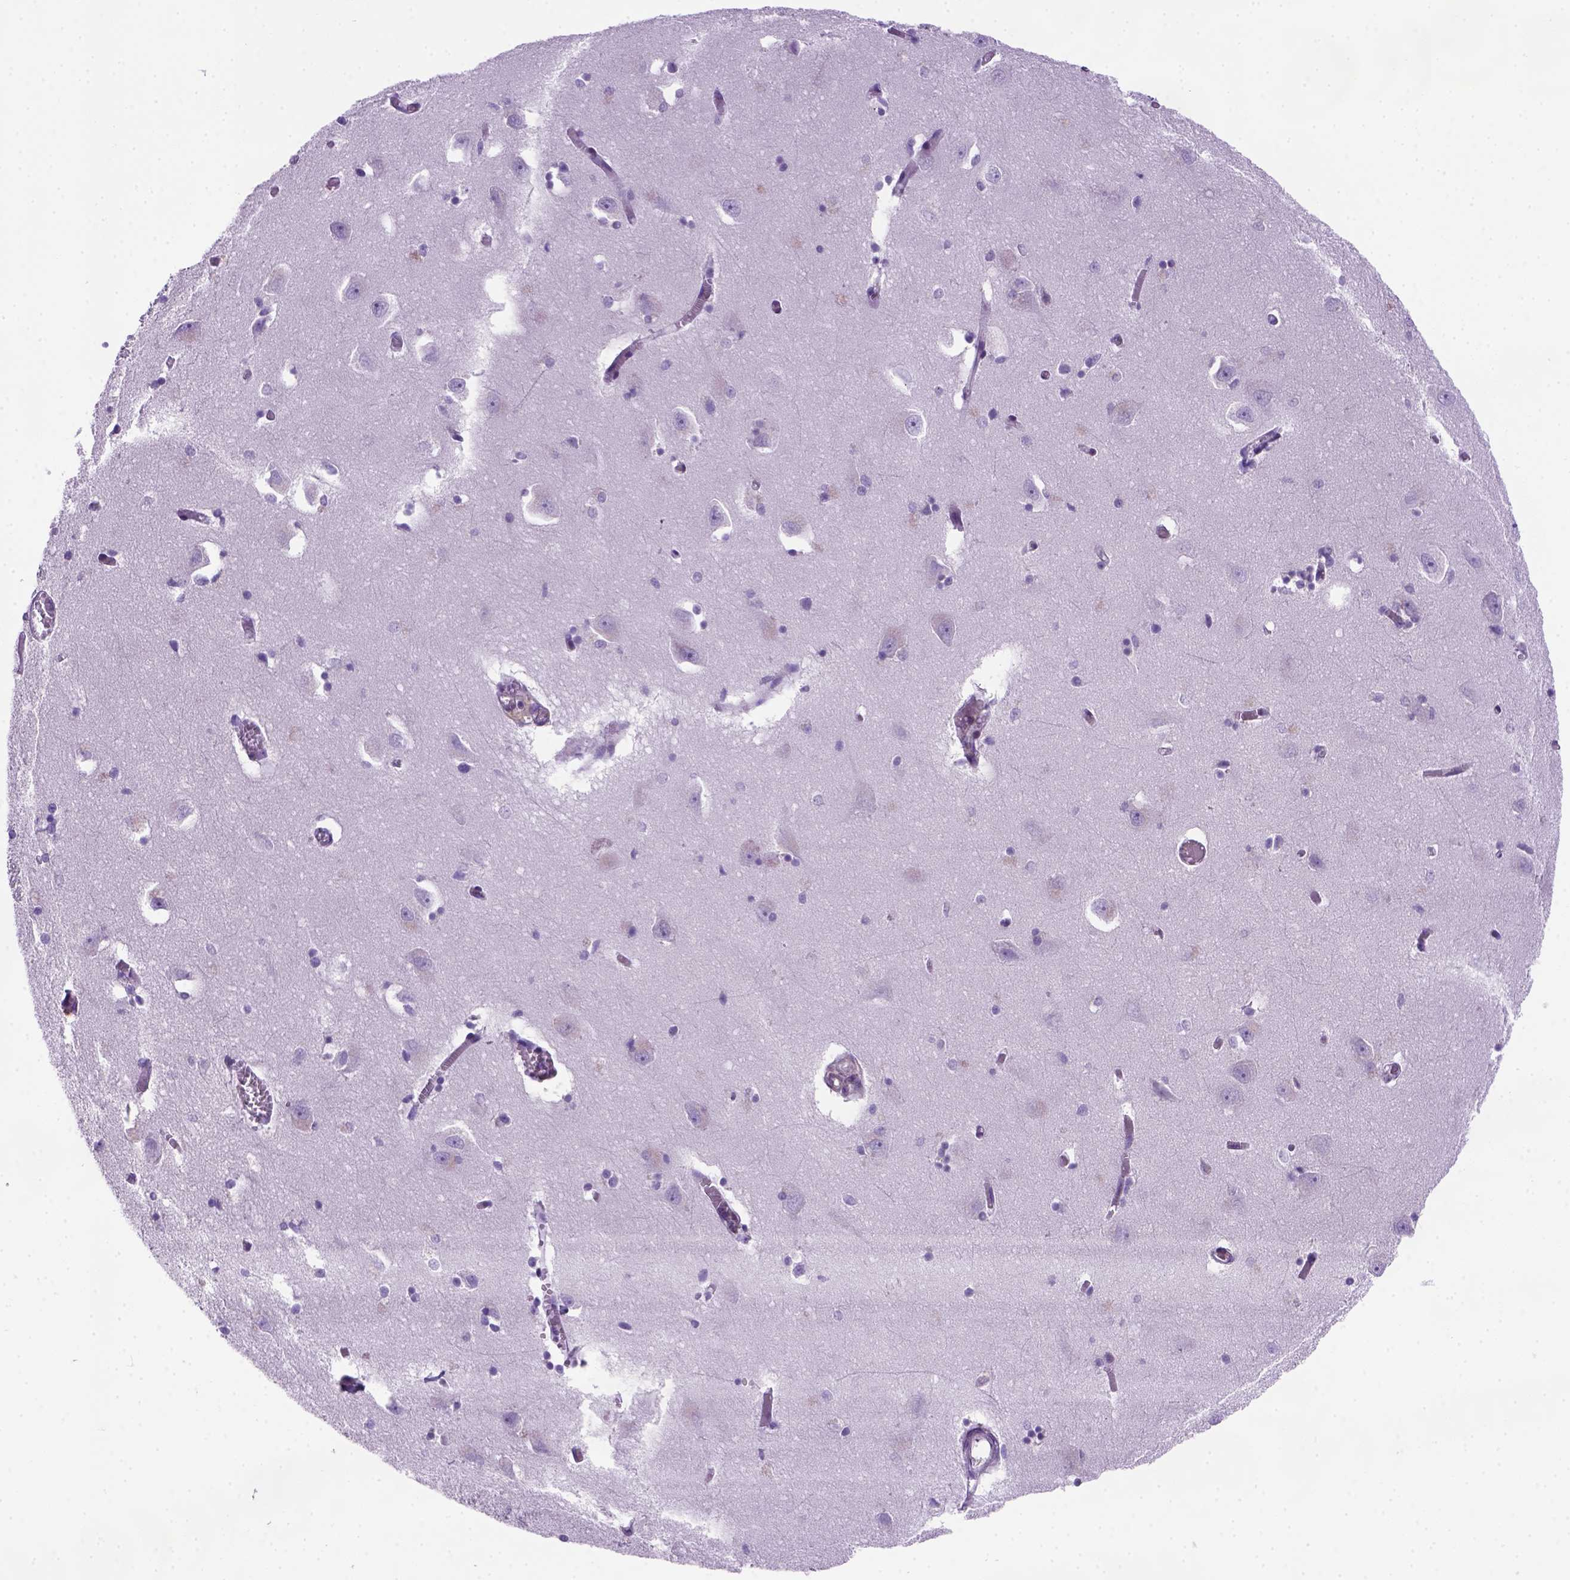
{"staining": {"intensity": "weak", "quantity": "<25%", "location": "cytoplasmic/membranous"}, "tissue": "caudate", "cell_type": "Glial cells", "image_type": "normal", "snomed": [{"axis": "morphology", "description": "Normal tissue, NOS"}, {"axis": "topography", "description": "Lateral ventricle wall"}, {"axis": "topography", "description": "Hippocampus"}], "caption": "DAB immunohistochemical staining of unremarkable human caudate displays no significant positivity in glial cells.", "gene": "MGMT", "patient": {"sex": "female", "age": 63}}